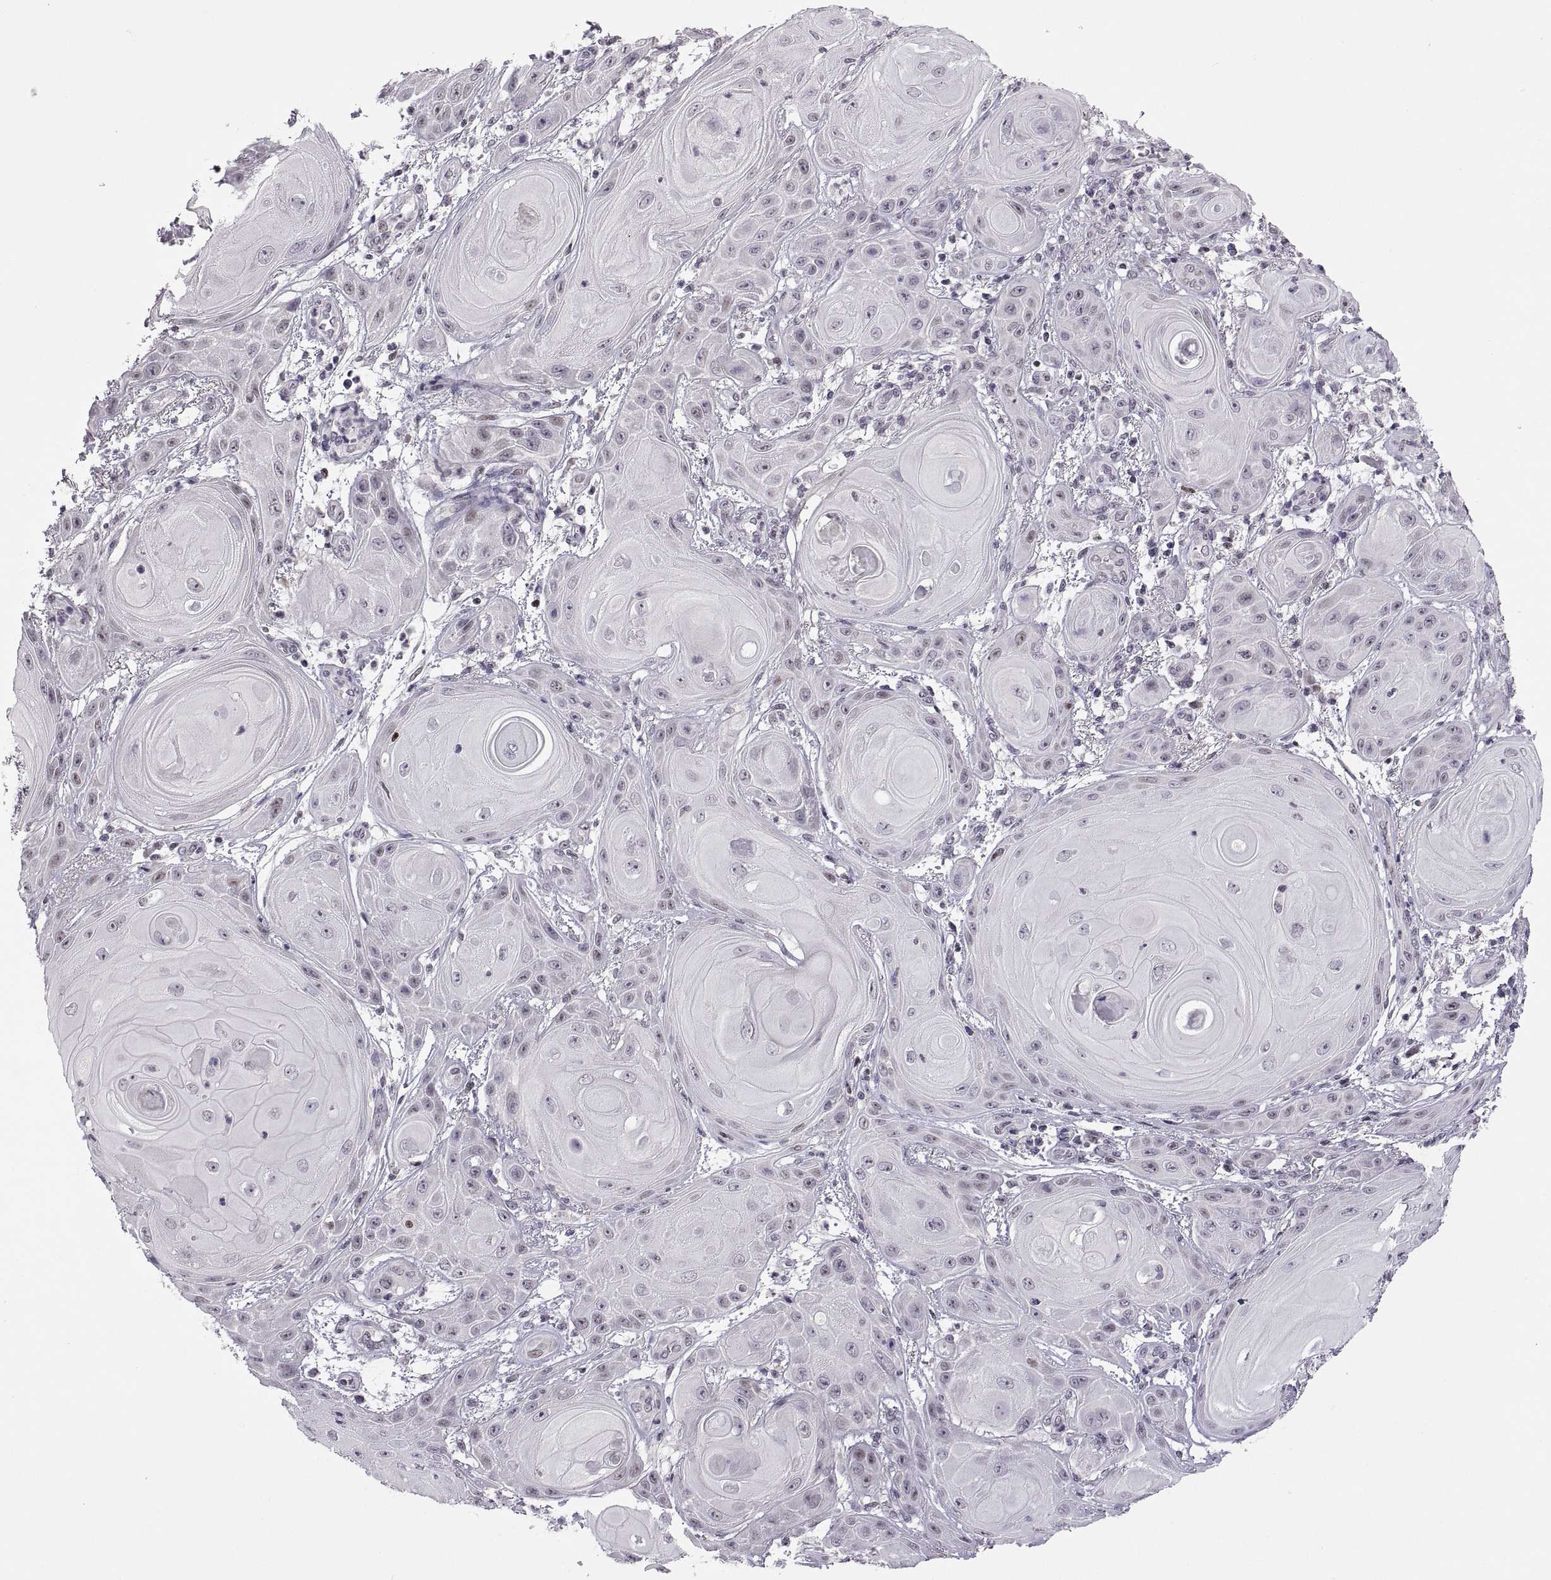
{"staining": {"intensity": "negative", "quantity": "none", "location": "none"}, "tissue": "skin cancer", "cell_type": "Tumor cells", "image_type": "cancer", "snomed": [{"axis": "morphology", "description": "Squamous cell carcinoma, NOS"}, {"axis": "topography", "description": "Skin"}], "caption": "Micrograph shows no protein expression in tumor cells of squamous cell carcinoma (skin) tissue.", "gene": "NEK2", "patient": {"sex": "male", "age": 62}}